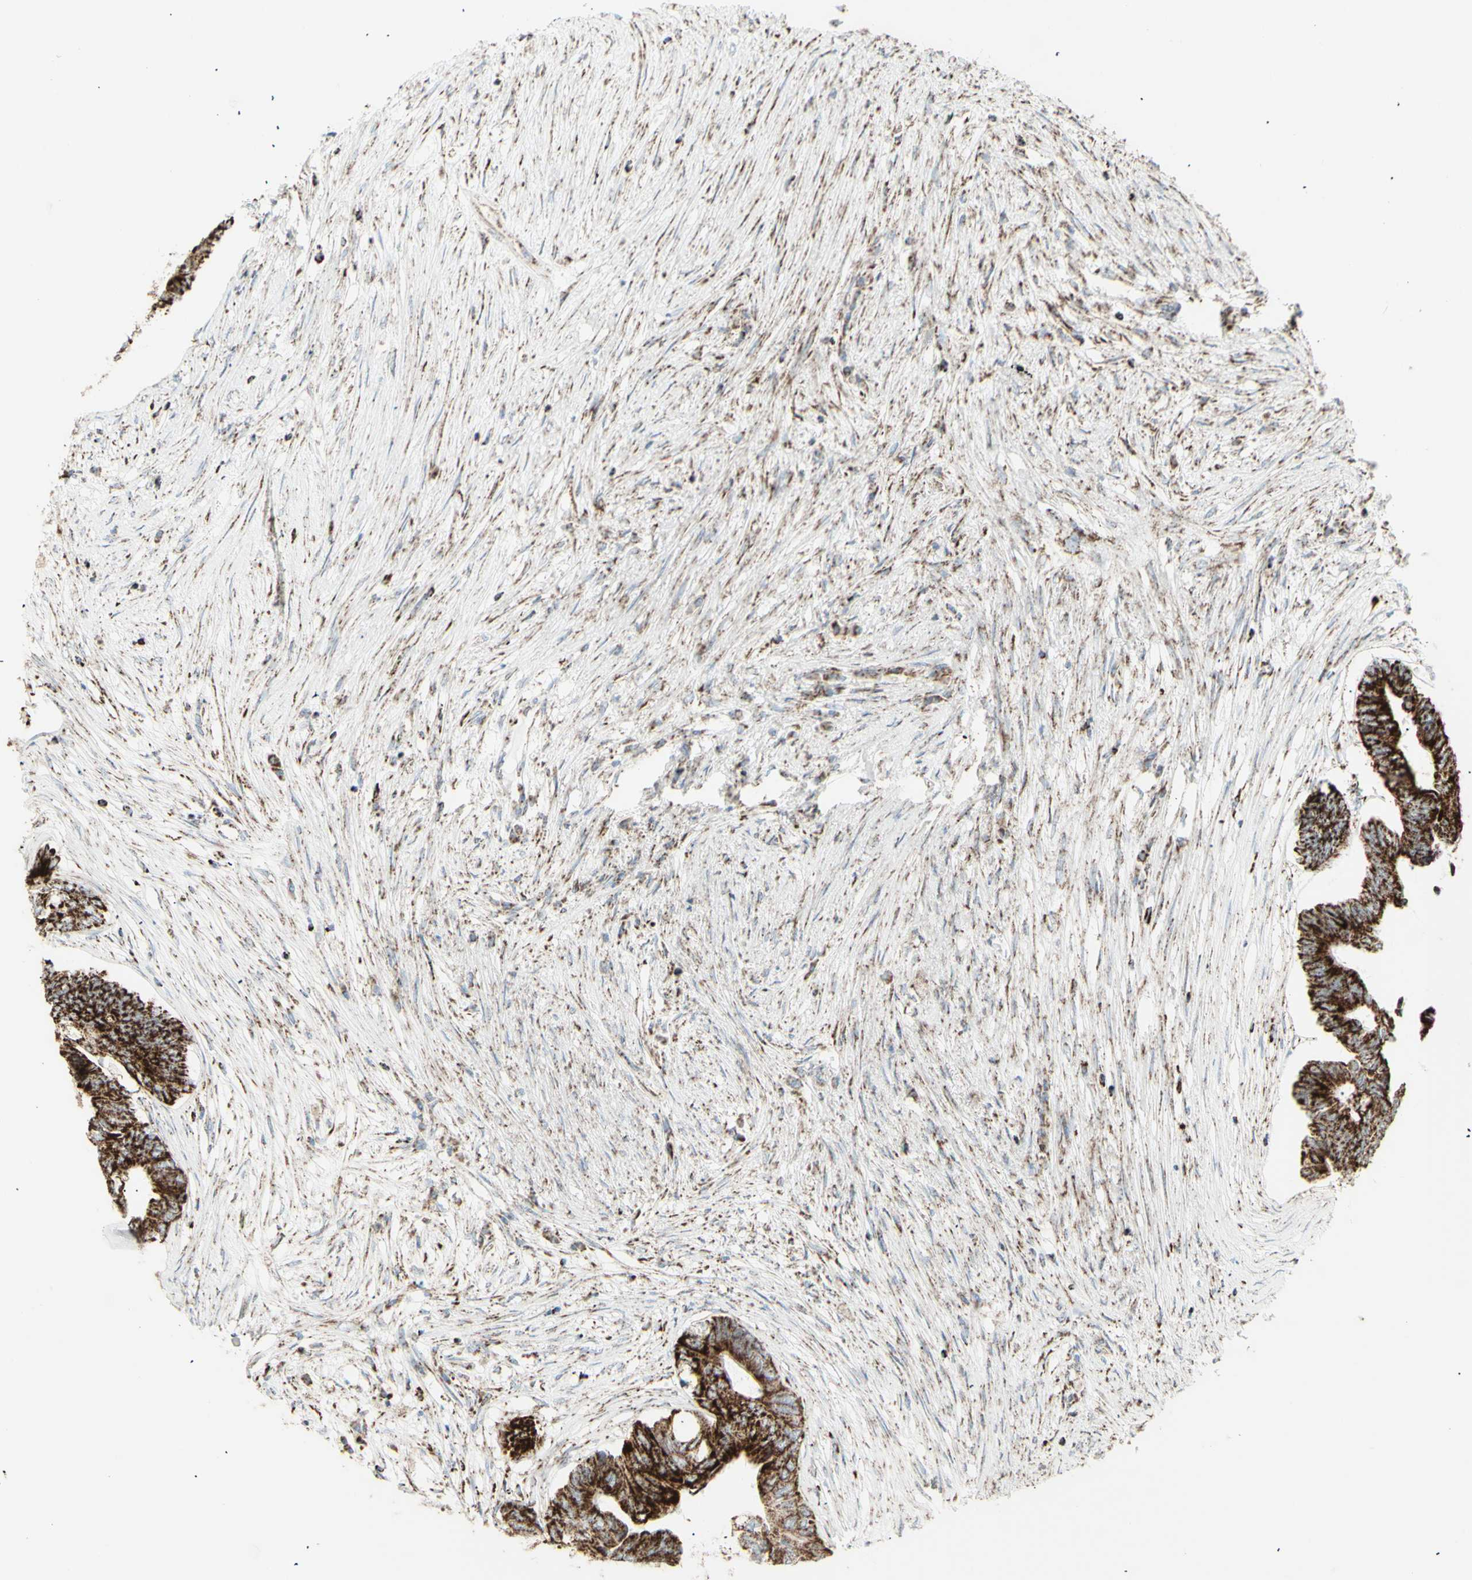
{"staining": {"intensity": "strong", "quantity": ">75%", "location": "cytoplasmic/membranous"}, "tissue": "colorectal cancer", "cell_type": "Tumor cells", "image_type": "cancer", "snomed": [{"axis": "morphology", "description": "Adenocarcinoma, NOS"}, {"axis": "topography", "description": "Rectum"}], "caption": "A high amount of strong cytoplasmic/membranous expression is seen in approximately >75% of tumor cells in colorectal adenocarcinoma tissue. (DAB (3,3'-diaminobenzidine) IHC, brown staining for protein, blue staining for nuclei).", "gene": "PLGRKT", "patient": {"sex": "male", "age": 63}}